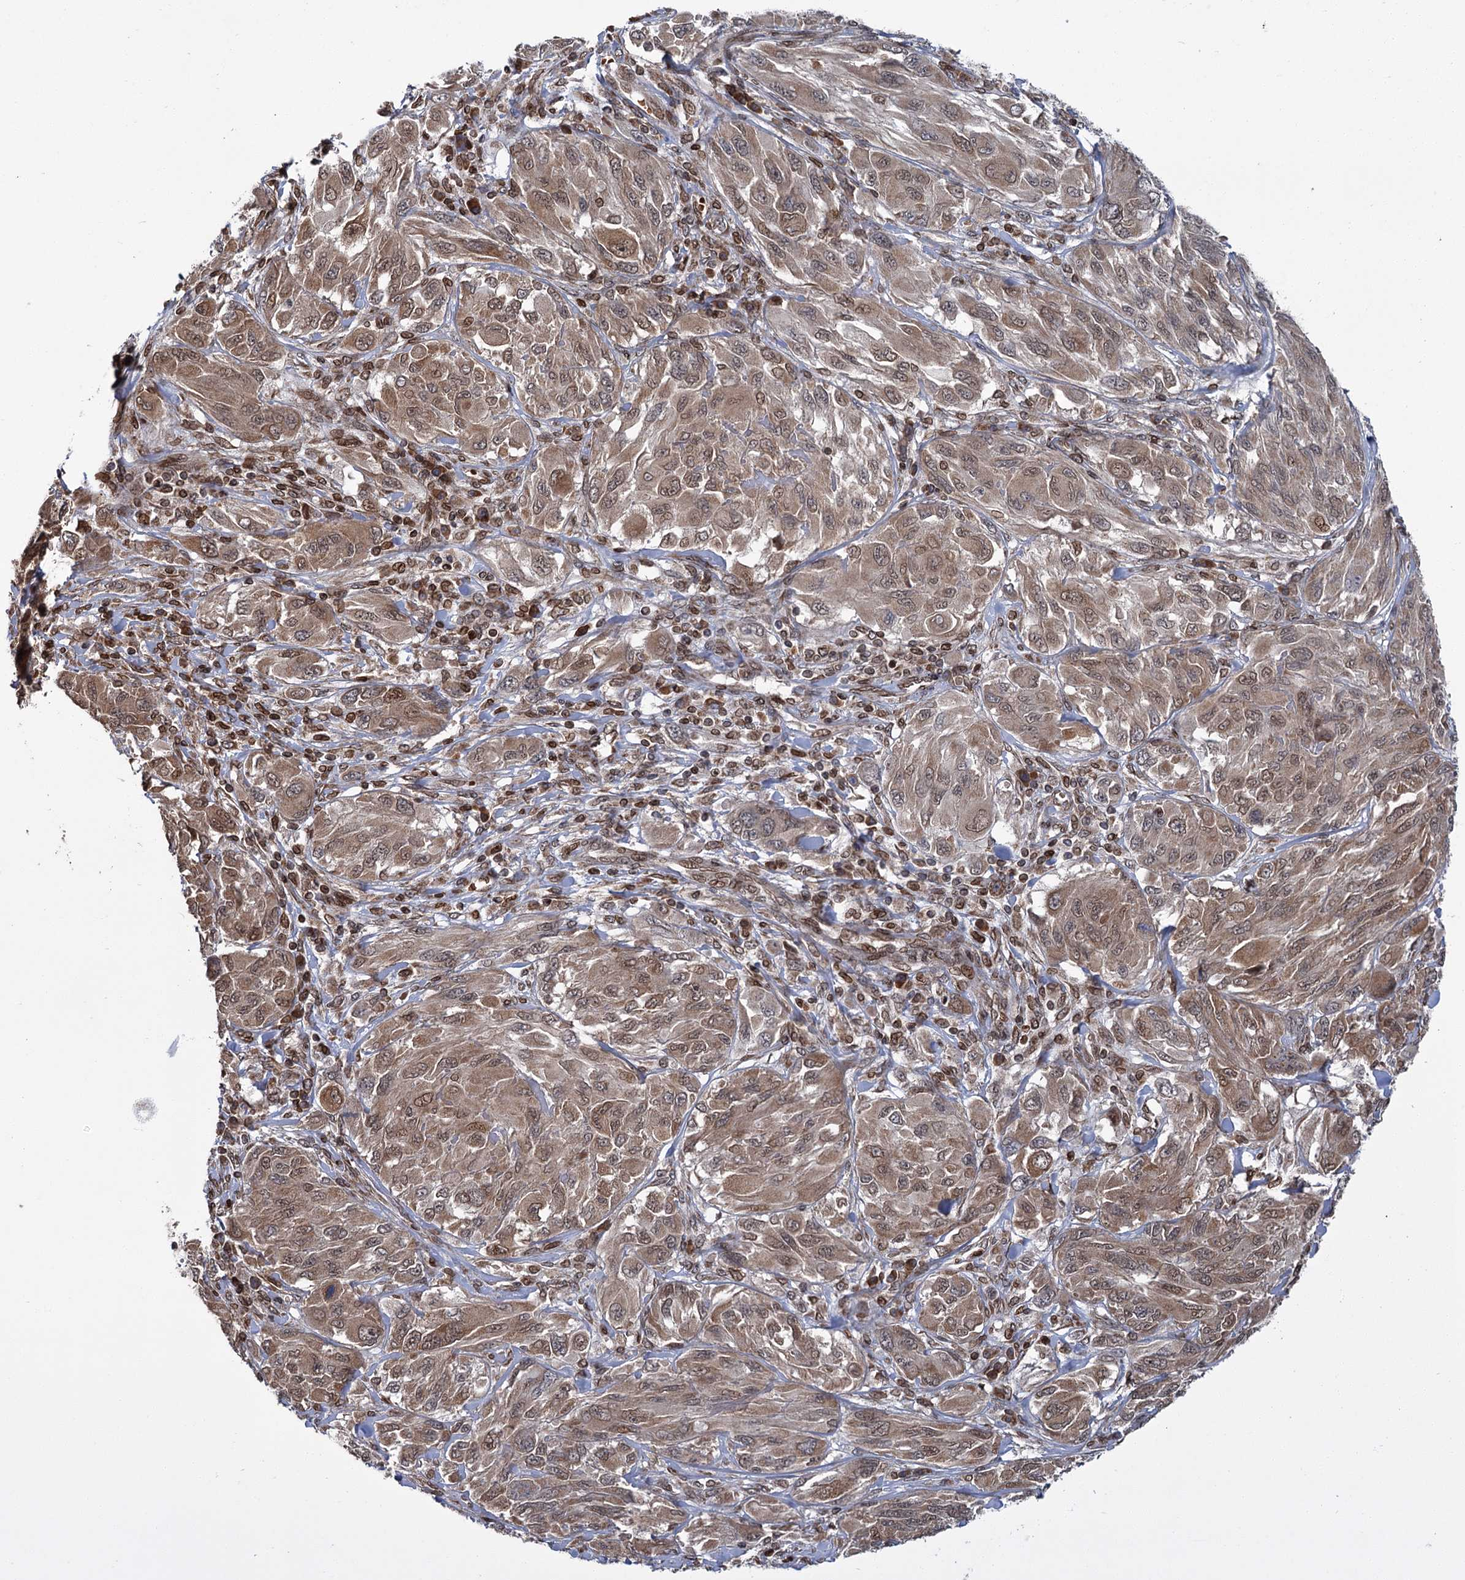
{"staining": {"intensity": "moderate", "quantity": ">75%", "location": "cytoplasmic/membranous,nuclear"}, "tissue": "melanoma", "cell_type": "Tumor cells", "image_type": "cancer", "snomed": [{"axis": "morphology", "description": "Malignant melanoma, NOS"}, {"axis": "topography", "description": "Skin"}], "caption": "Protein staining of melanoma tissue displays moderate cytoplasmic/membranous and nuclear positivity in approximately >75% of tumor cells. The staining was performed using DAB (3,3'-diaminobenzidine) to visualize the protein expression in brown, while the nuclei were stained in blue with hematoxylin (Magnification: 20x).", "gene": "CFAP46", "patient": {"sex": "female", "age": 91}}